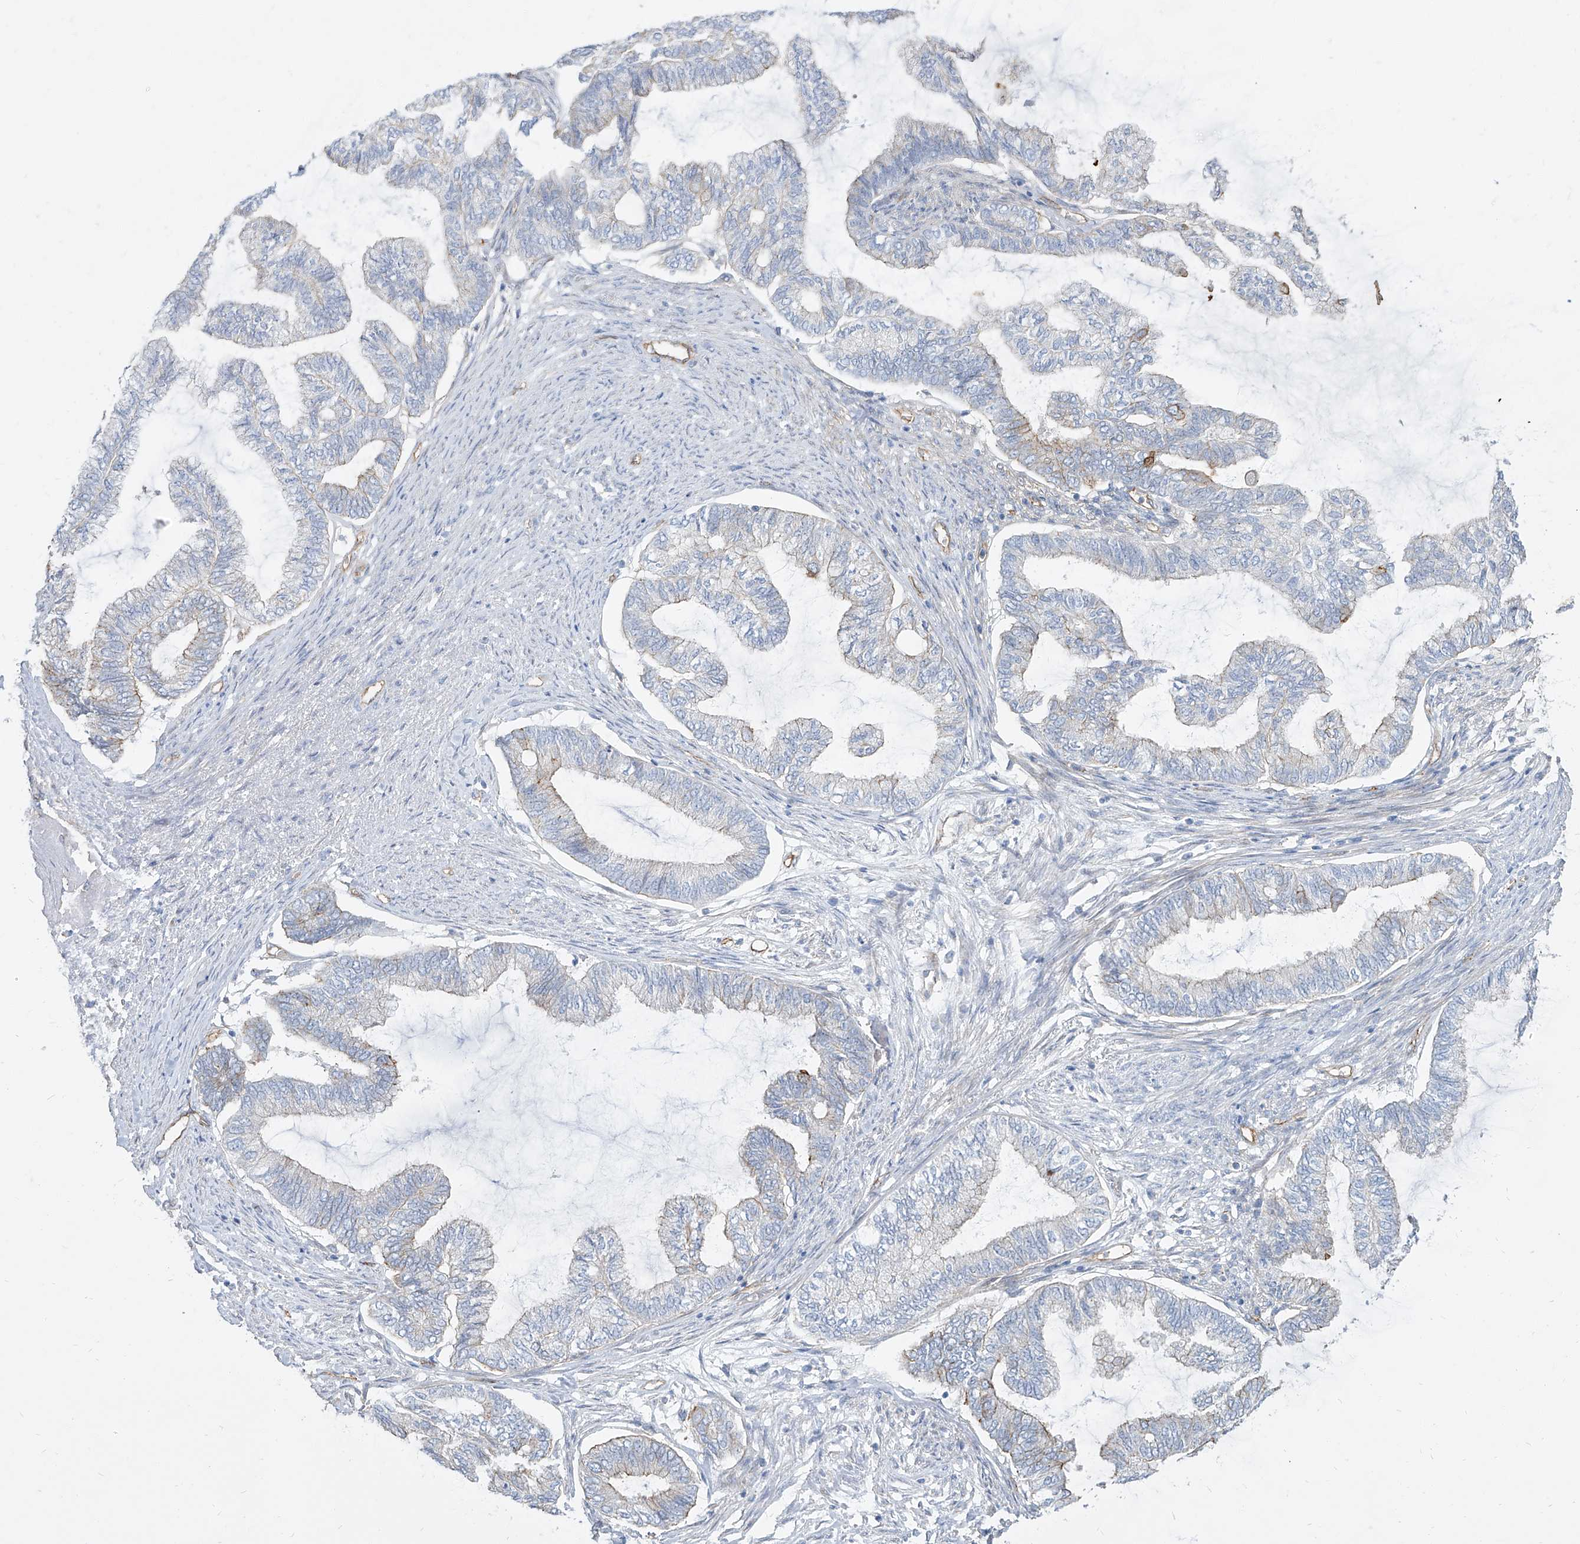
{"staining": {"intensity": "moderate", "quantity": "<25%", "location": "cytoplasmic/membranous"}, "tissue": "endometrial cancer", "cell_type": "Tumor cells", "image_type": "cancer", "snomed": [{"axis": "morphology", "description": "Adenocarcinoma, NOS"}, {"axis": "topography", "description": "Endometrium"}], "caption": "Immunohistochemistry (IHC) of human adenocarcinoma (endometrial) shows low levels of moderate cytoplasmic/membranous staining in approximately <25% of tumor cells.", "gene": "TXLNB", "patient": {"sex": "female", "age": 86}}